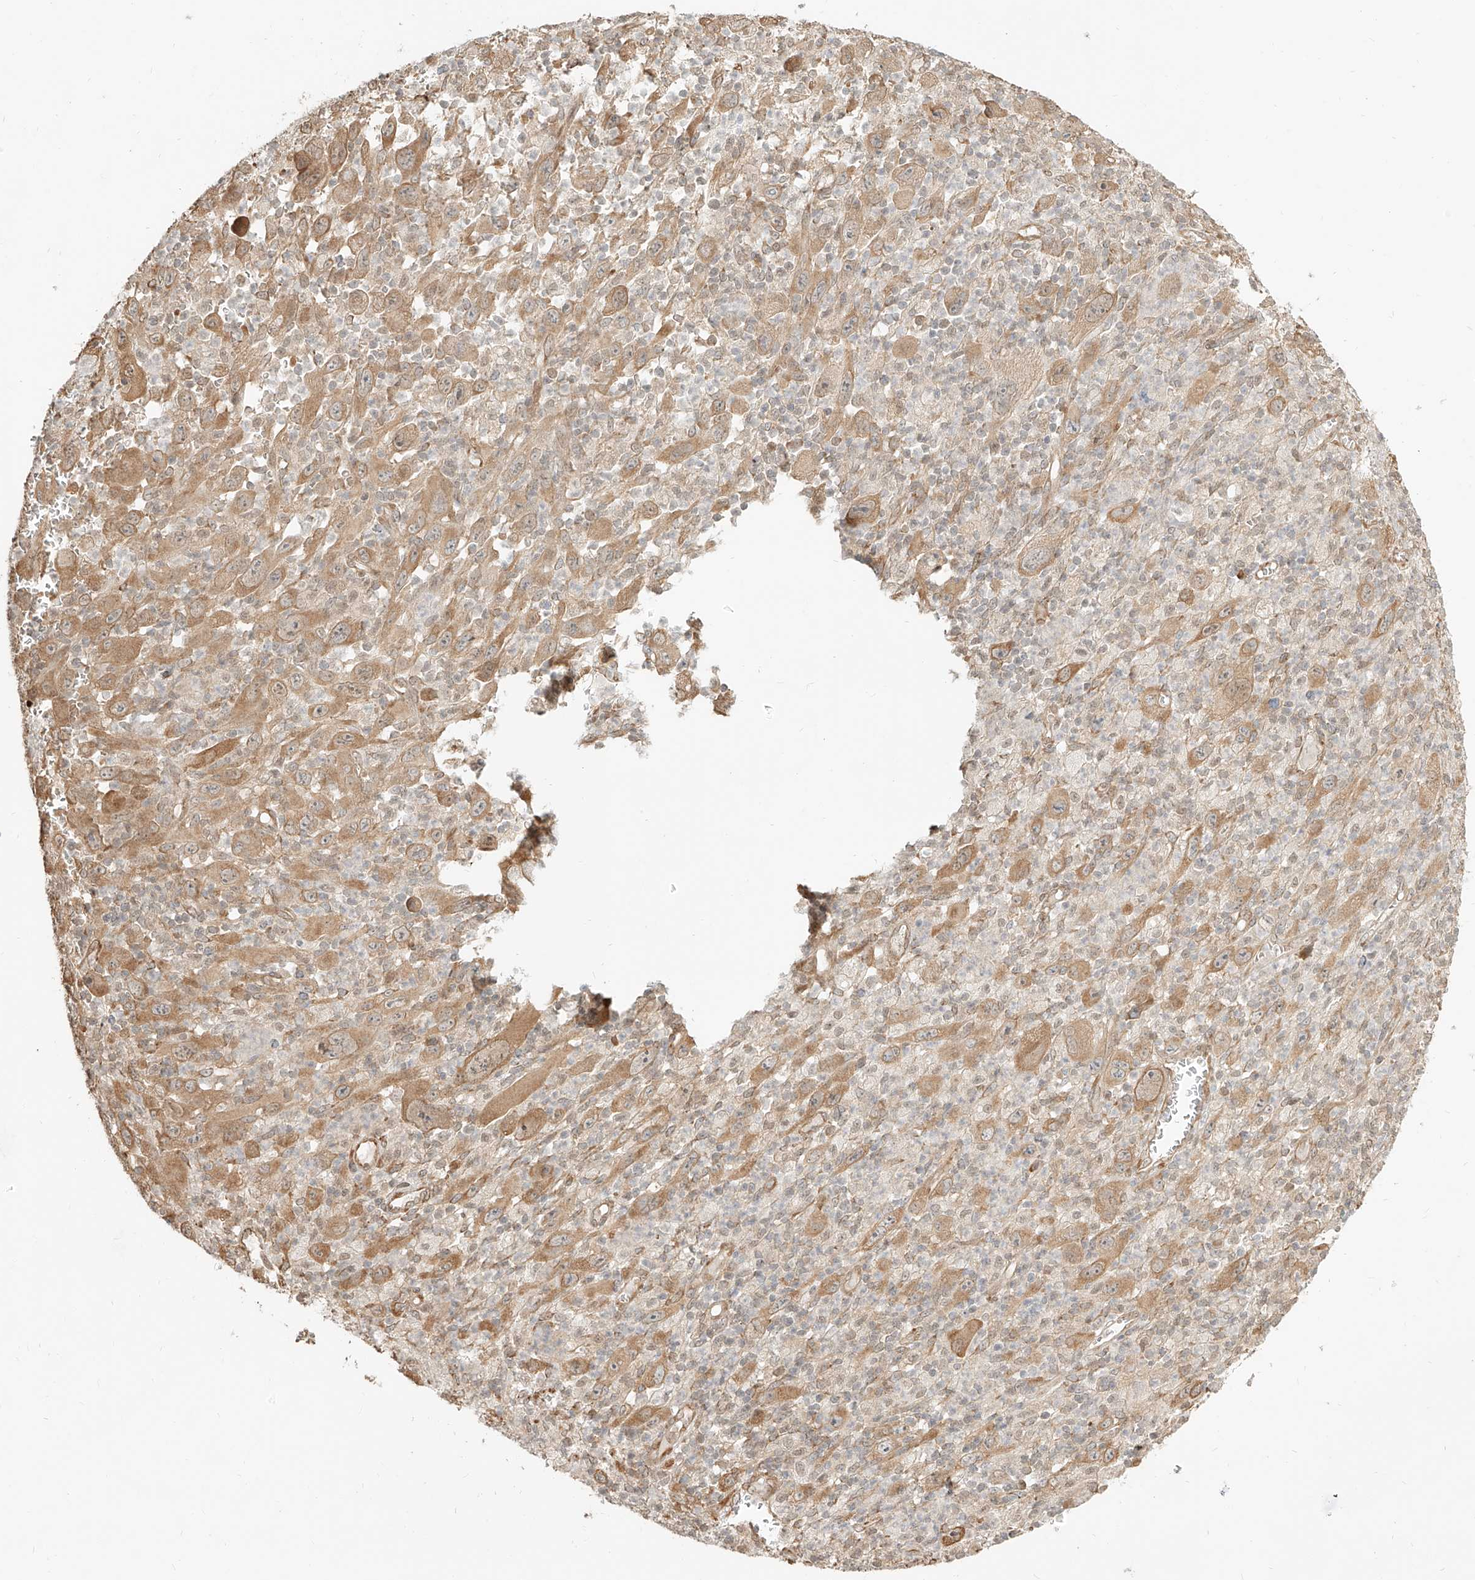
{"staining": {"intensity": "moderate", "quantity": ">75%", "location": "cytoplasmic/membranous"}, "tissue": "melanoma", "cell_type": "Tumor cells", "image_type": "cancer", "snomed": [{"axis": "morphology", "description": "Malignant melanoma, Metastatic site"}, {"axis": "topography", "description": "Skin"}], "caption": "Protein expression analysis of human melanoma reveals moderate cytoplasmic/membranous positivity in about >75% of tumor cells.", "gene": "UBE2K", "patient": {"sex": "female", "age": 56}}